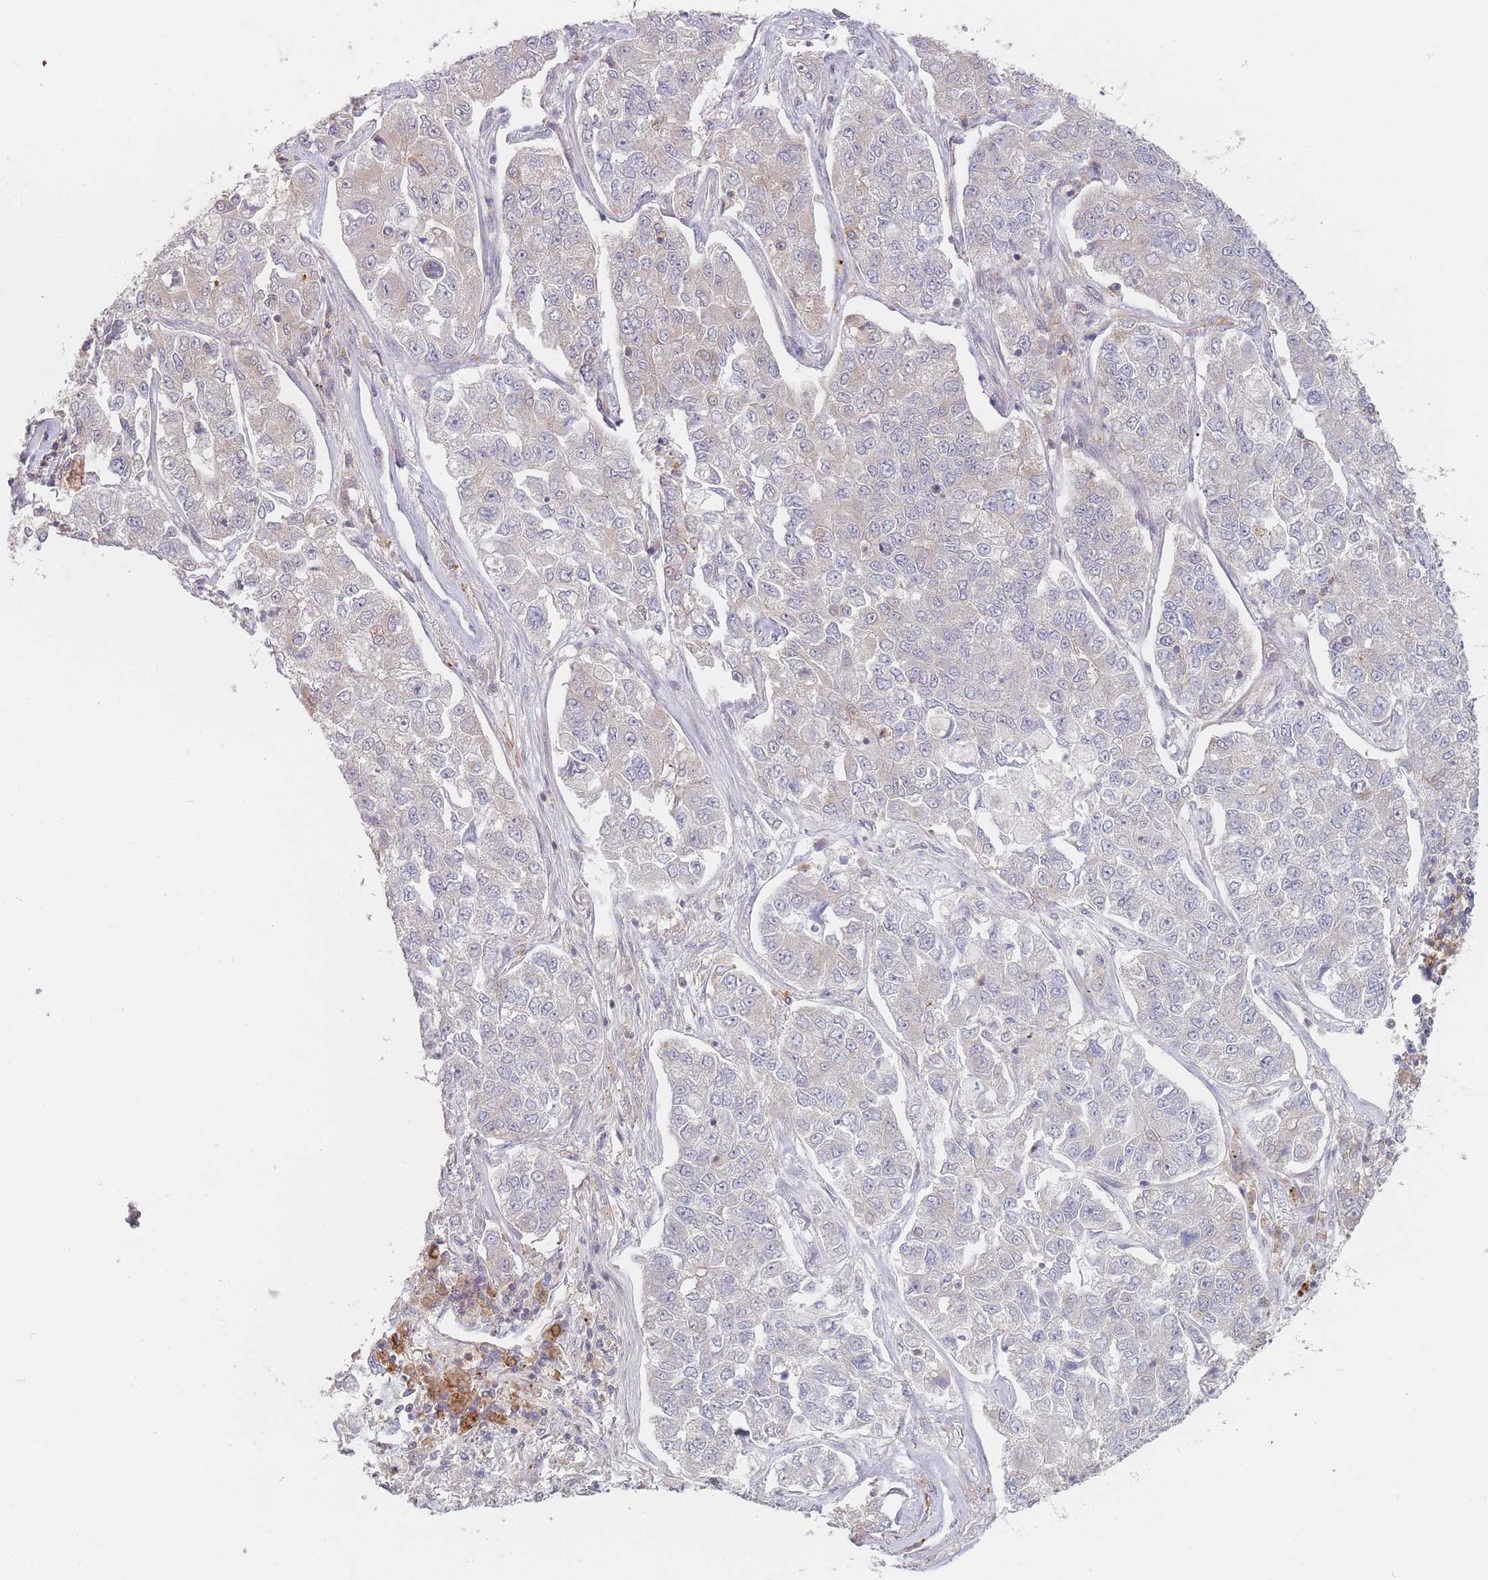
{"staining": {"intensity": "negative", "quantity": "none", "location": "none"}, "tissue": "lung cancer", "cell_type": "Tumor cells", "image_type": "cancer", "snomed": [{"axis": "morphology", "description": "Adenocarcinoma, NOS"}, {"axis": "topography", "description": "Lung"}], "caption": "Lung cancer (adenocarcinoma) stained for a protein using immunohistochemistry exhibits no expression tumor cells.", "gene": "PPM1A", "patient": {"sex": "male", "age": 49}}